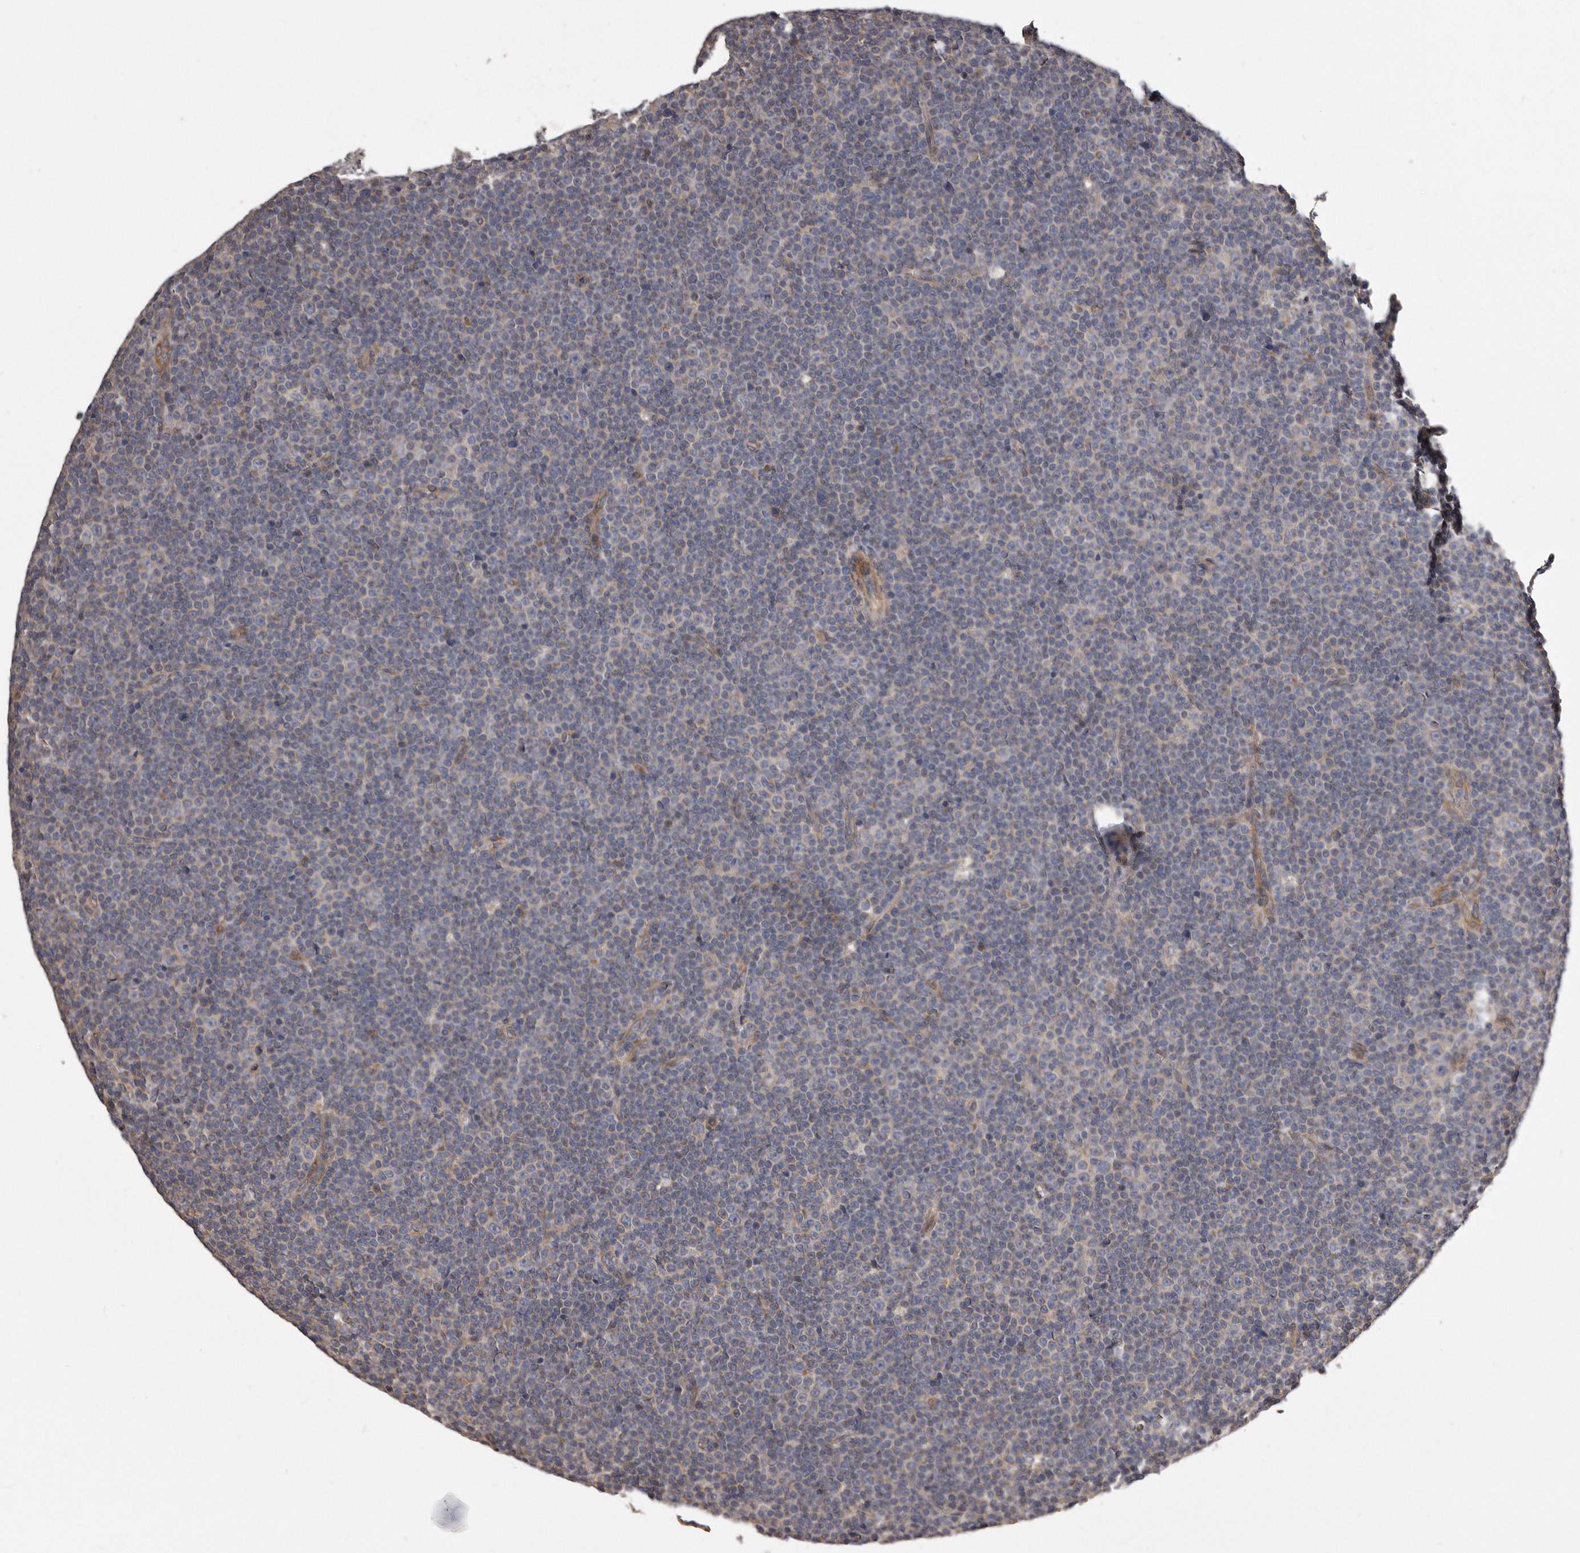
{"staining": {"intensity": "negative", "quantity": "none", "location": "none"}, "tissue": "lymphoma", "cell_type": "Tumor cells", "image_type": "cancer", "snomed": [{"axis": "morphology", "description": "Malignant lymphoma, non-Hodgkin's type, Low grade"}, {"axis": "topography", "description": "Lymph node"}], "caption": "A high-resolution histopathology image shows IHC staining of lymphoma, which demonstrates no significant staining in tumor cells.", "gene": "ARMCX1", "patient": {"sex": "female", "age": 67}}